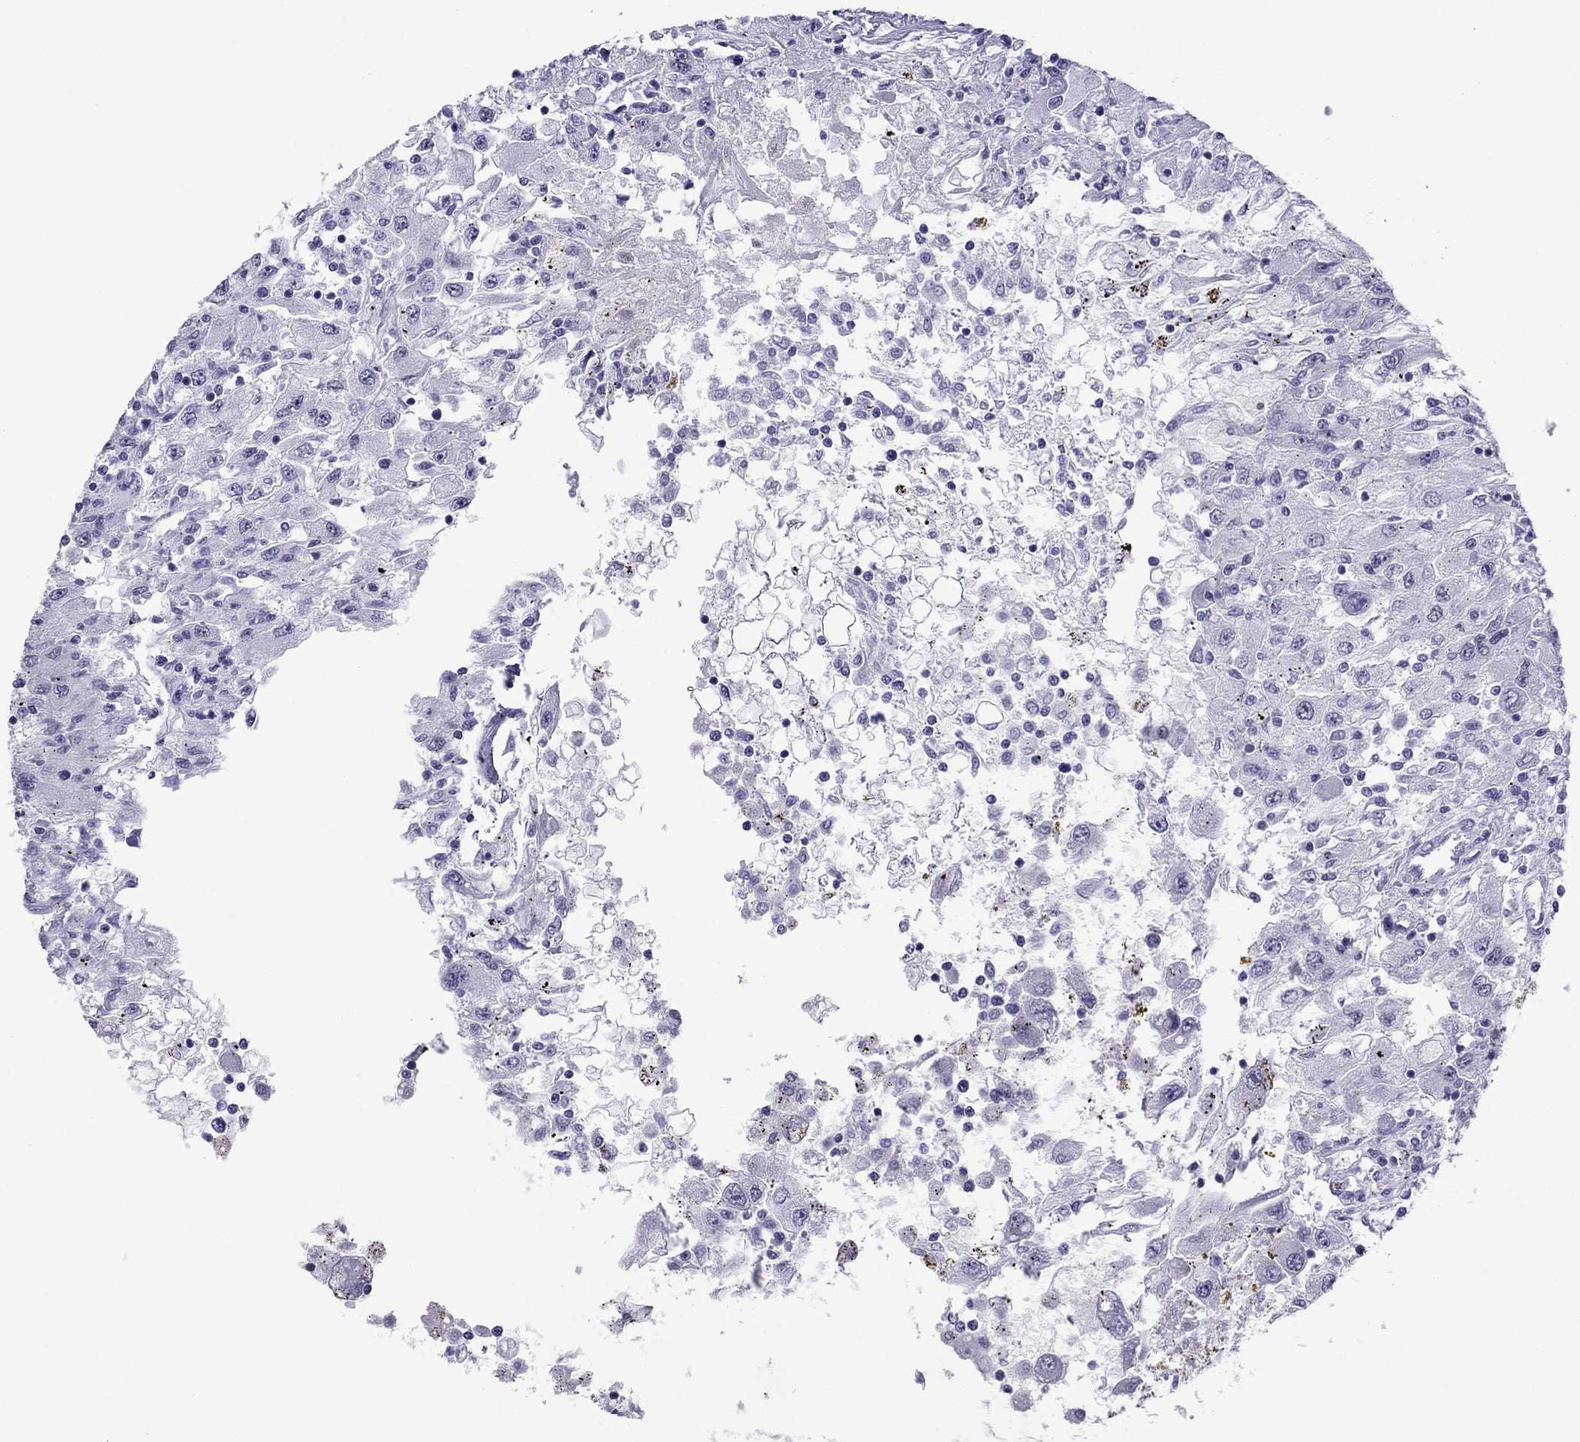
{"staining": {"intensity": "negative", "quantity": "none", "location": "none"}, "tissue": "renal cancer", "cell_type": "Tumor cells", "image_type": "cancer", "snomed": [{"axis": "morphology", "description": "Adenocarcinoma, NOS"}, {"axis": "topography", "description": "Kidney"}], "caption": "A micrograph of human renal adenocarcinoma is negative for staining in tumor cells.", "gene": "ZNF646", "patient": {"sex": "female", "age": 67}}